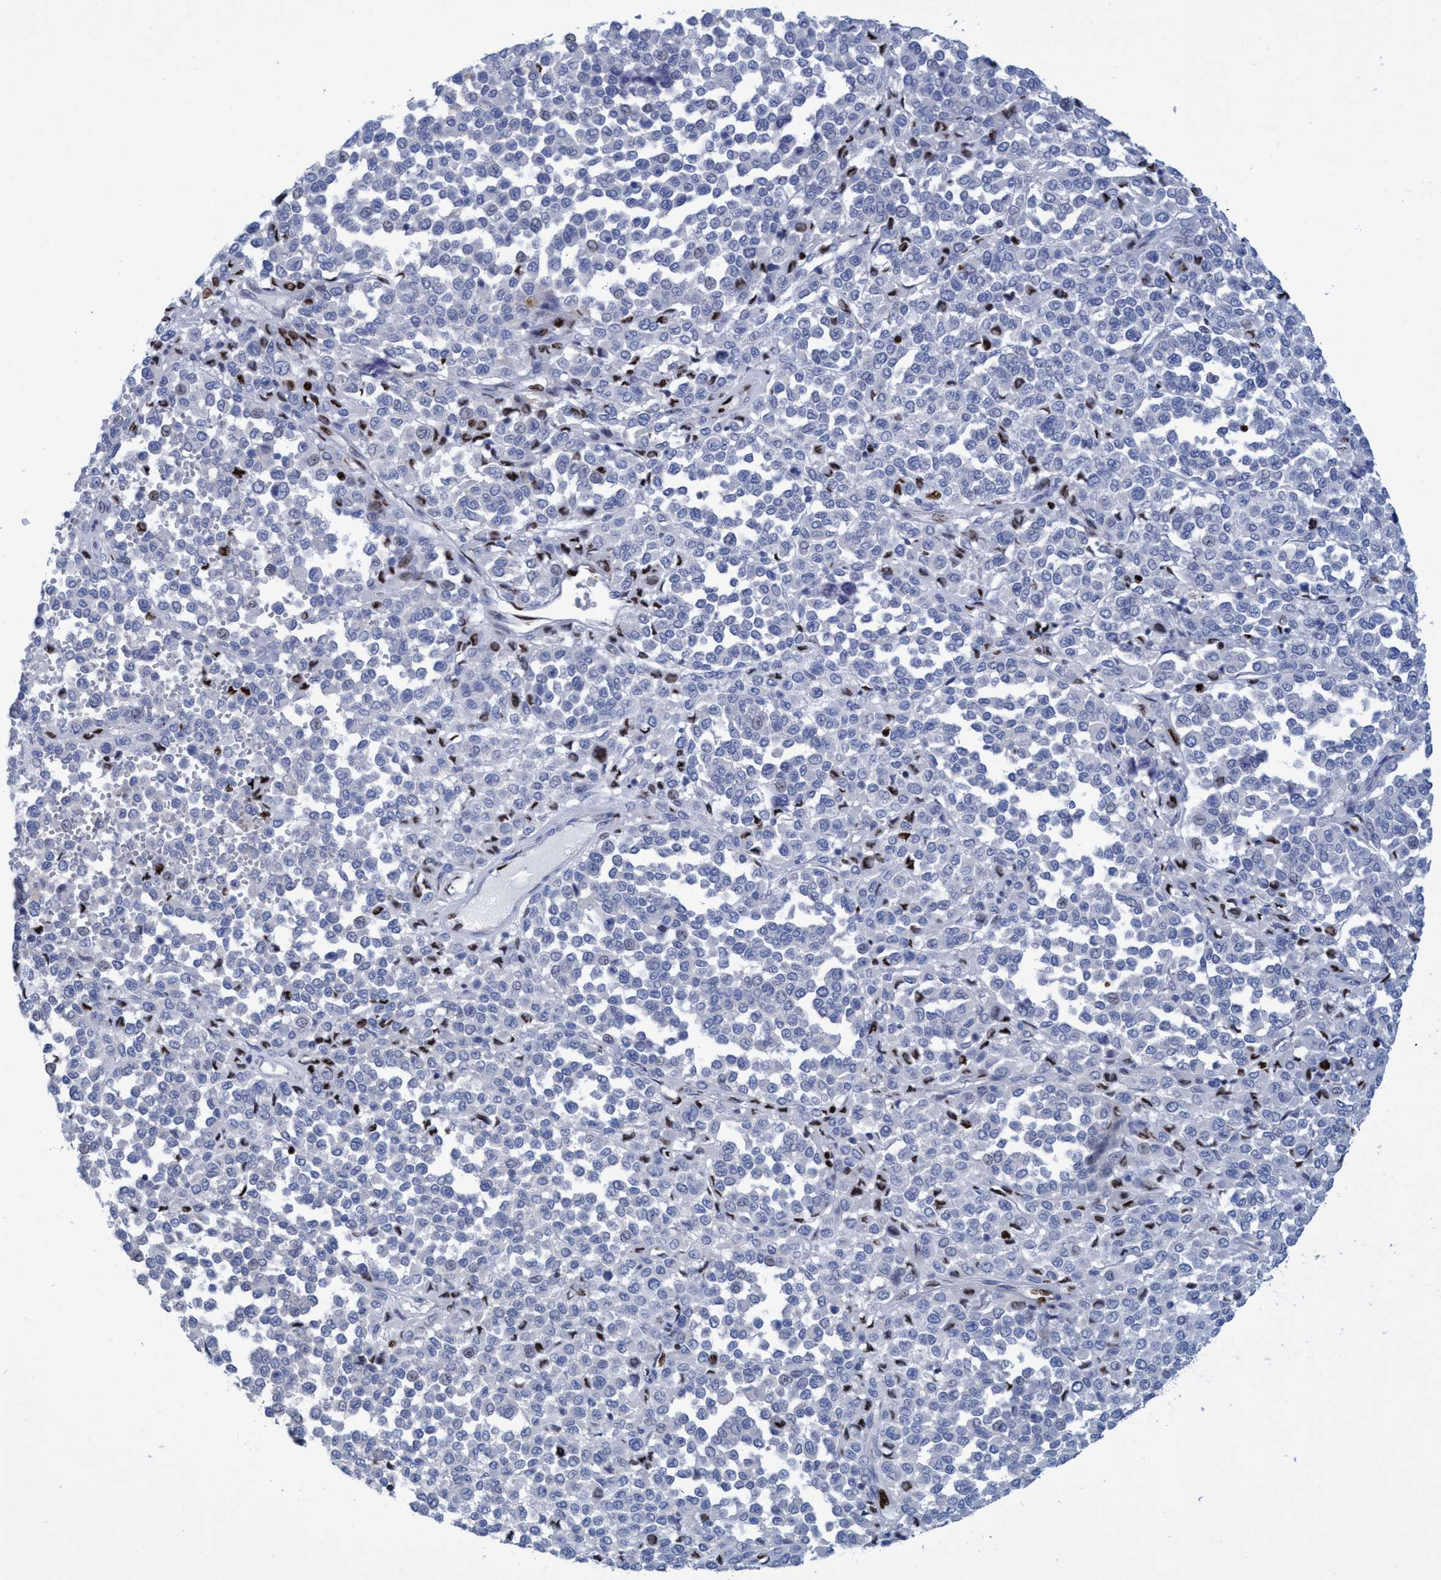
{"staining": {"intensity": "negative", "quantity": "none", "location": "none"}, "tissue": "melanoma", "cell_type": "Tumor cells", "image_type": "cancer", "snomed": [{"axis": "morphology", "description": "Malignant melanoma, Metastatic site"}, {"axis": "topography", "description": "Pancreas"}], "caption": "Micrograph shows no protein positivity in tumor cells of melanoma tissue.", "gene": "R3HCC1", "patient": {"sex": "female", "age": 30}}